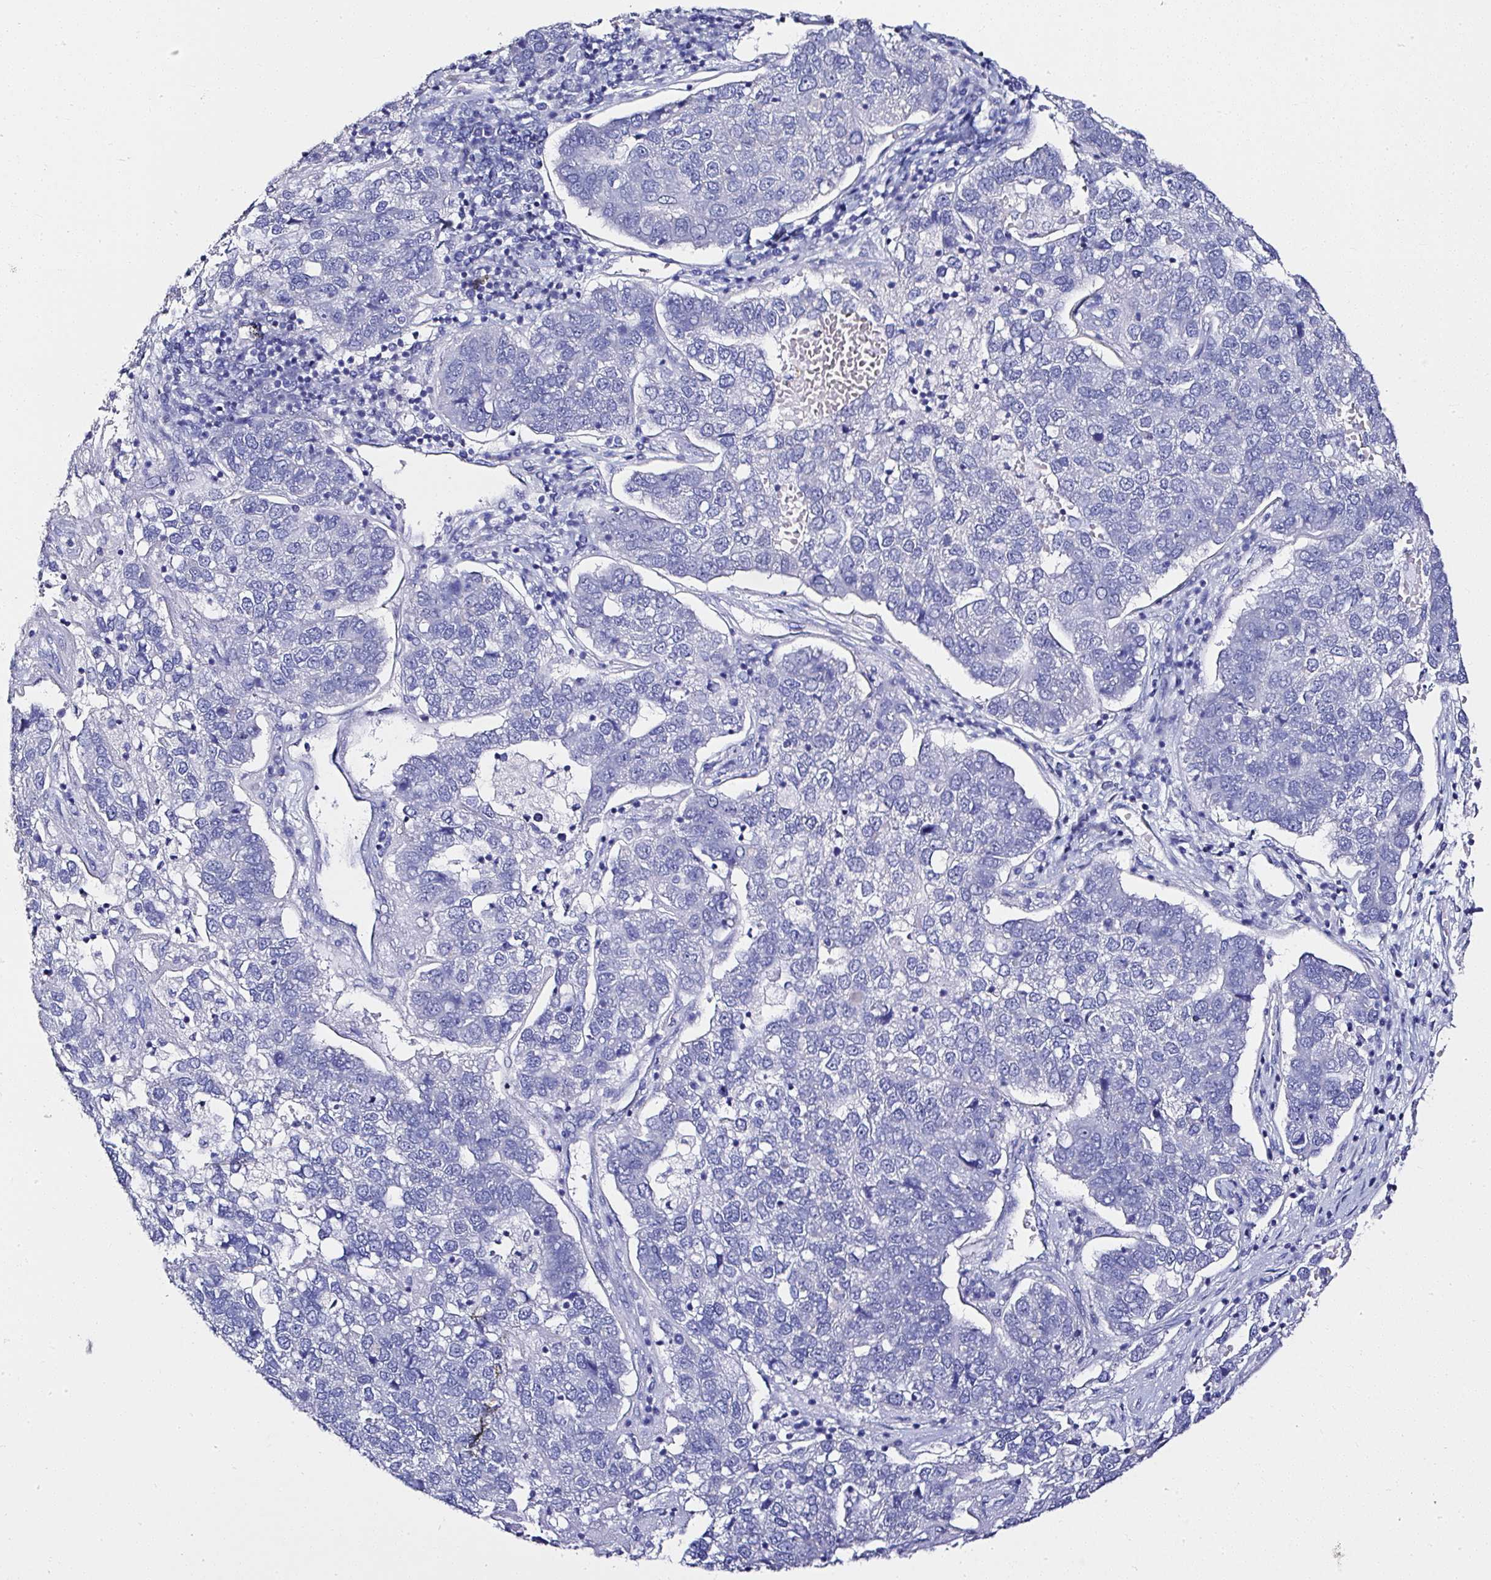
{"staining": {"intensity": "negative", "quantity": "none", "location": "none"}, "tissue": "pancreatic cancer", "cell_type": "Tumor cells", "image_type": "cancer", "snomed": [{"axis": "morphology", "description": "Adenocarcinoma, NOS"}, {"axis": "topography", "description": "Pancreas"}], "caption": "The photomicrograph displays no significant positivity in tumor cells of adenocarcinoma (pancreatic).", "gene": "ATP2A1", "patient": {"sex": "female", "age": 61}}